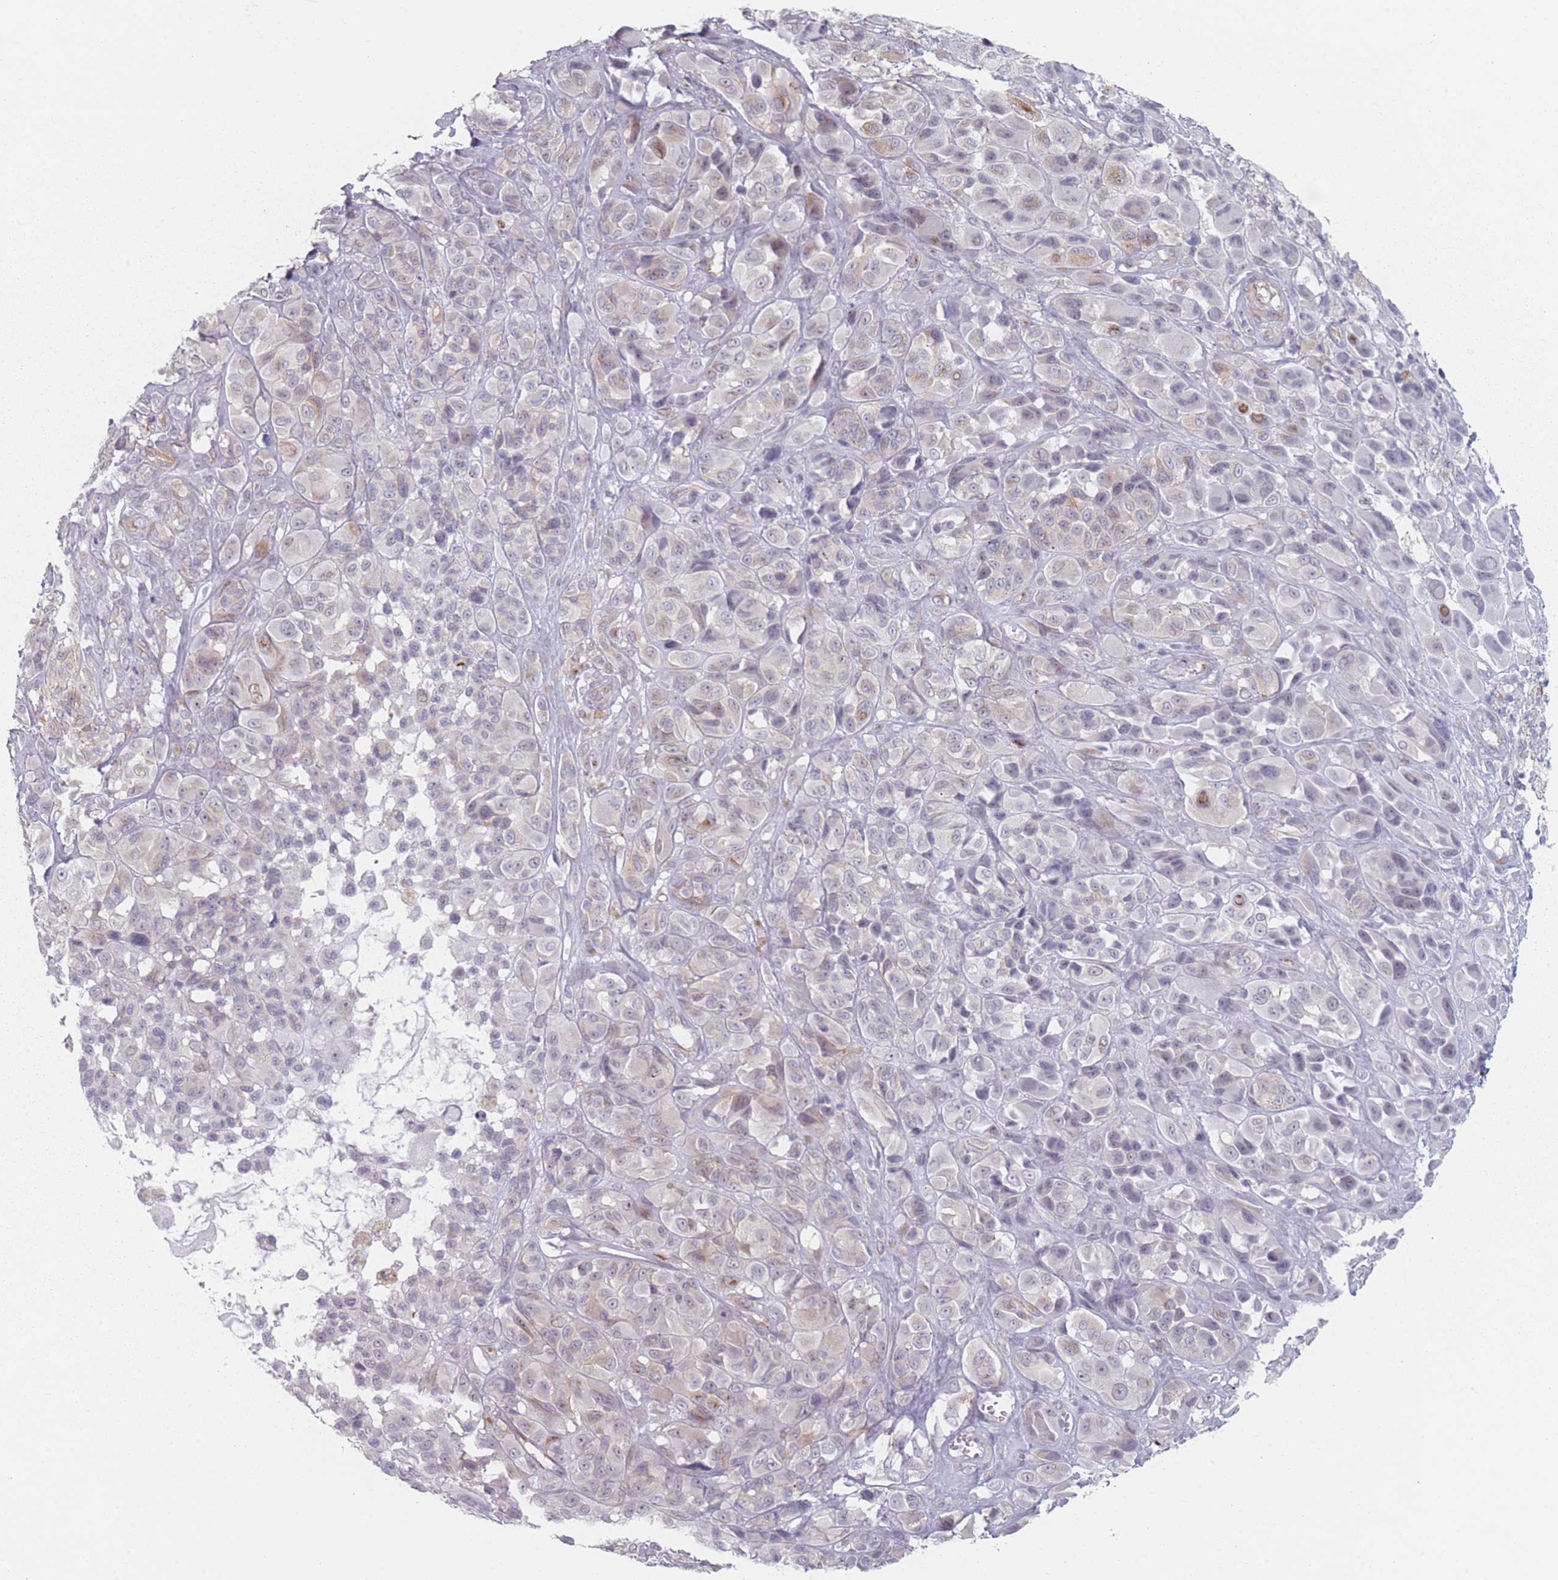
{"staining": {"intensity": "moderate", "quantity": "<25%", "location": "cytoplasmic/membranous"}, "tissue": "melanoma", "cell_type": "Tumor cells", "image_type": "cancer", "snomed": [{"axis": "morphology", "description": "Malignant melanoma, NOS"}, {"axis": "topography", "description": "Skin of trunk"}], "caption": "DAB (3,3'-diaminobenzidine) immunohistochemical staining of human malignant melanoma shows moderate cytoplasmic/membranous protein staining in about <25% of tumor cells.", "gene": "RNF4", "patient": {"sex": "male", "age": 71}}